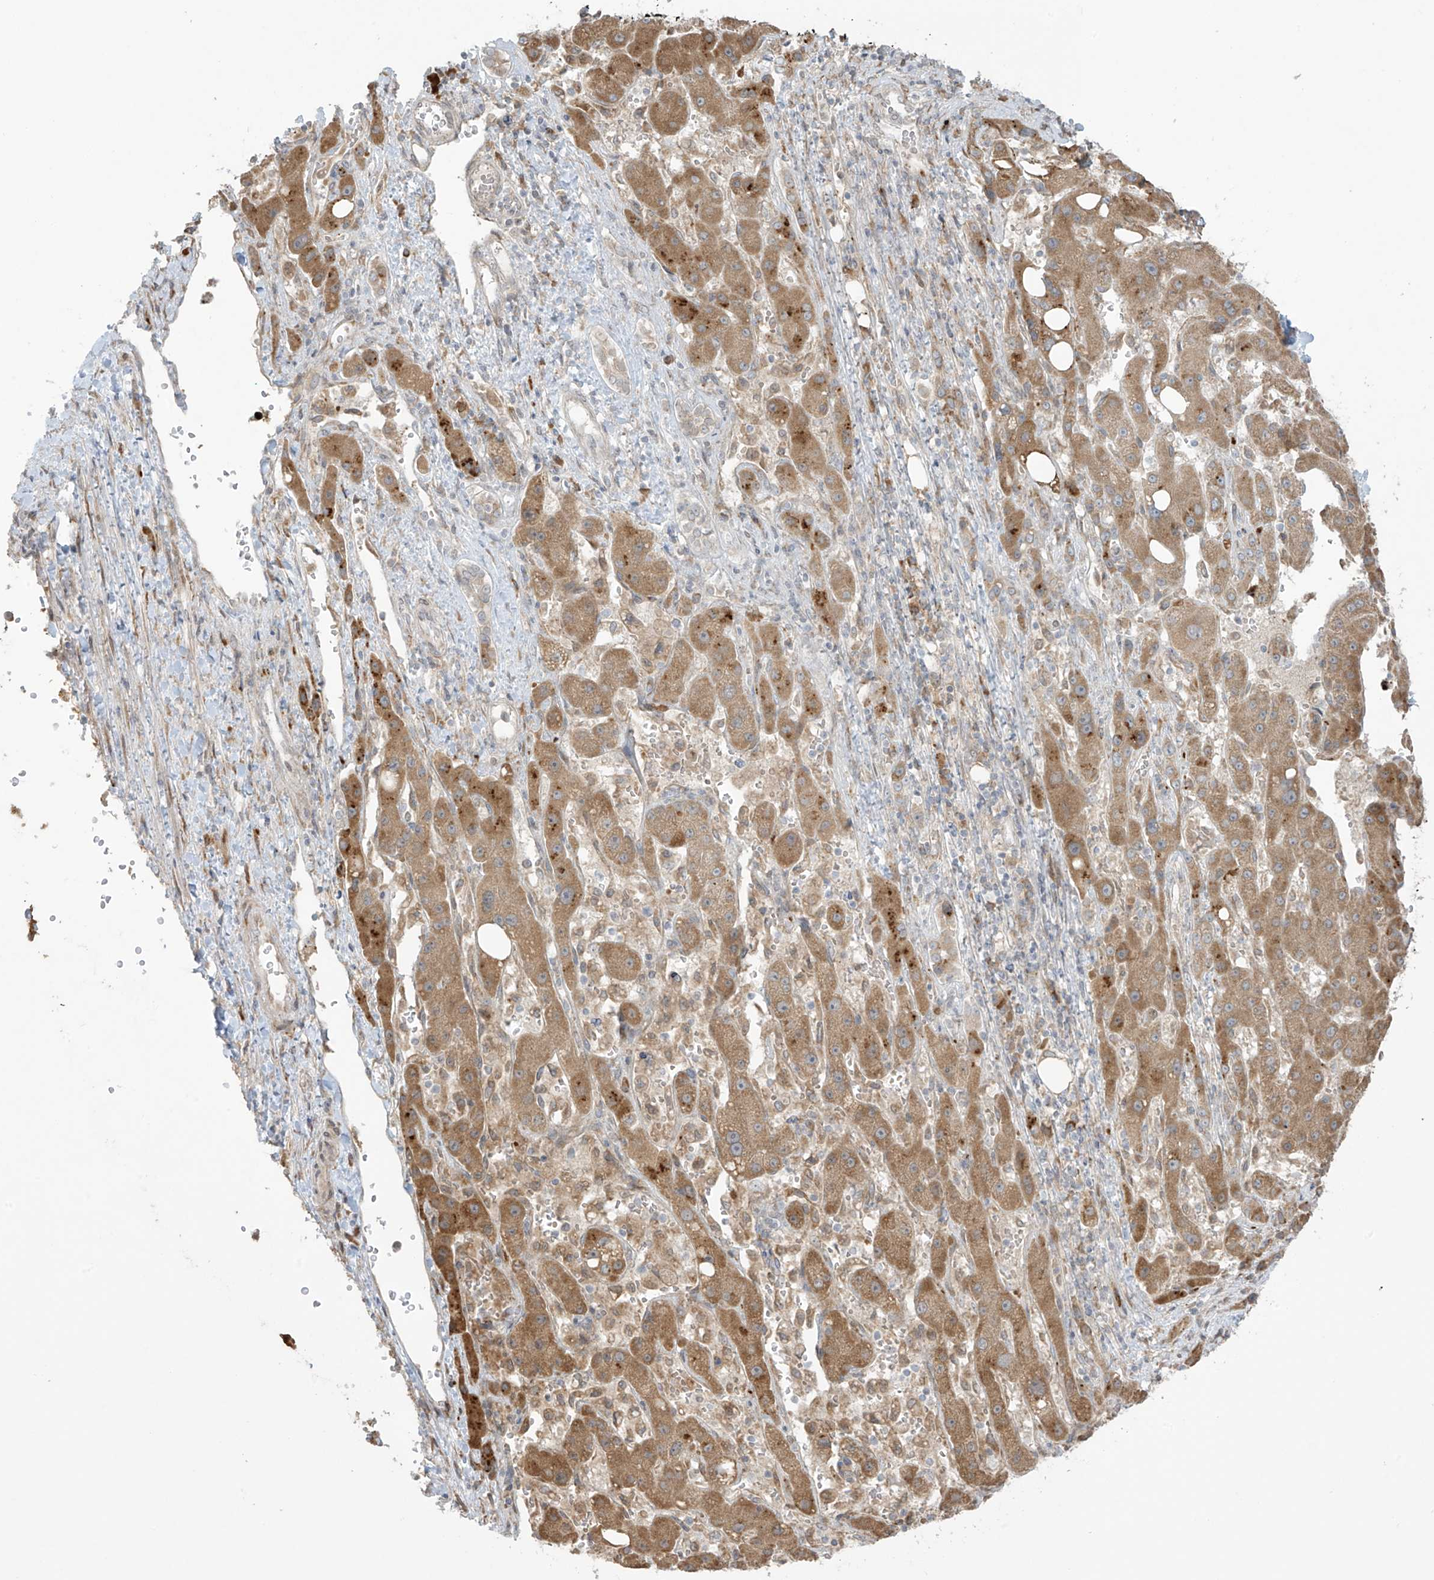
{"staining": {"intensity": "moderate", "quantity": ">75%", "location": "cytoplasmic/membranous"}, "tissue": "liver cancer", "cell_type": "Tumor cells", "image_type": "cancer", "snomed": [{"axis": "morphology", "description": "Carcinoma, Hepatocellular, NOS"}, {"axis": "topography", "description": "Liver"}], "caption": "This is an image of immunohistochemistry (IHC) staining of liver cancer, which shows moderate expression in the cytoplasmic/membranous of tumor cells.", "gene": "PPAT", "patient": {"sex": "female", "age": 73}}